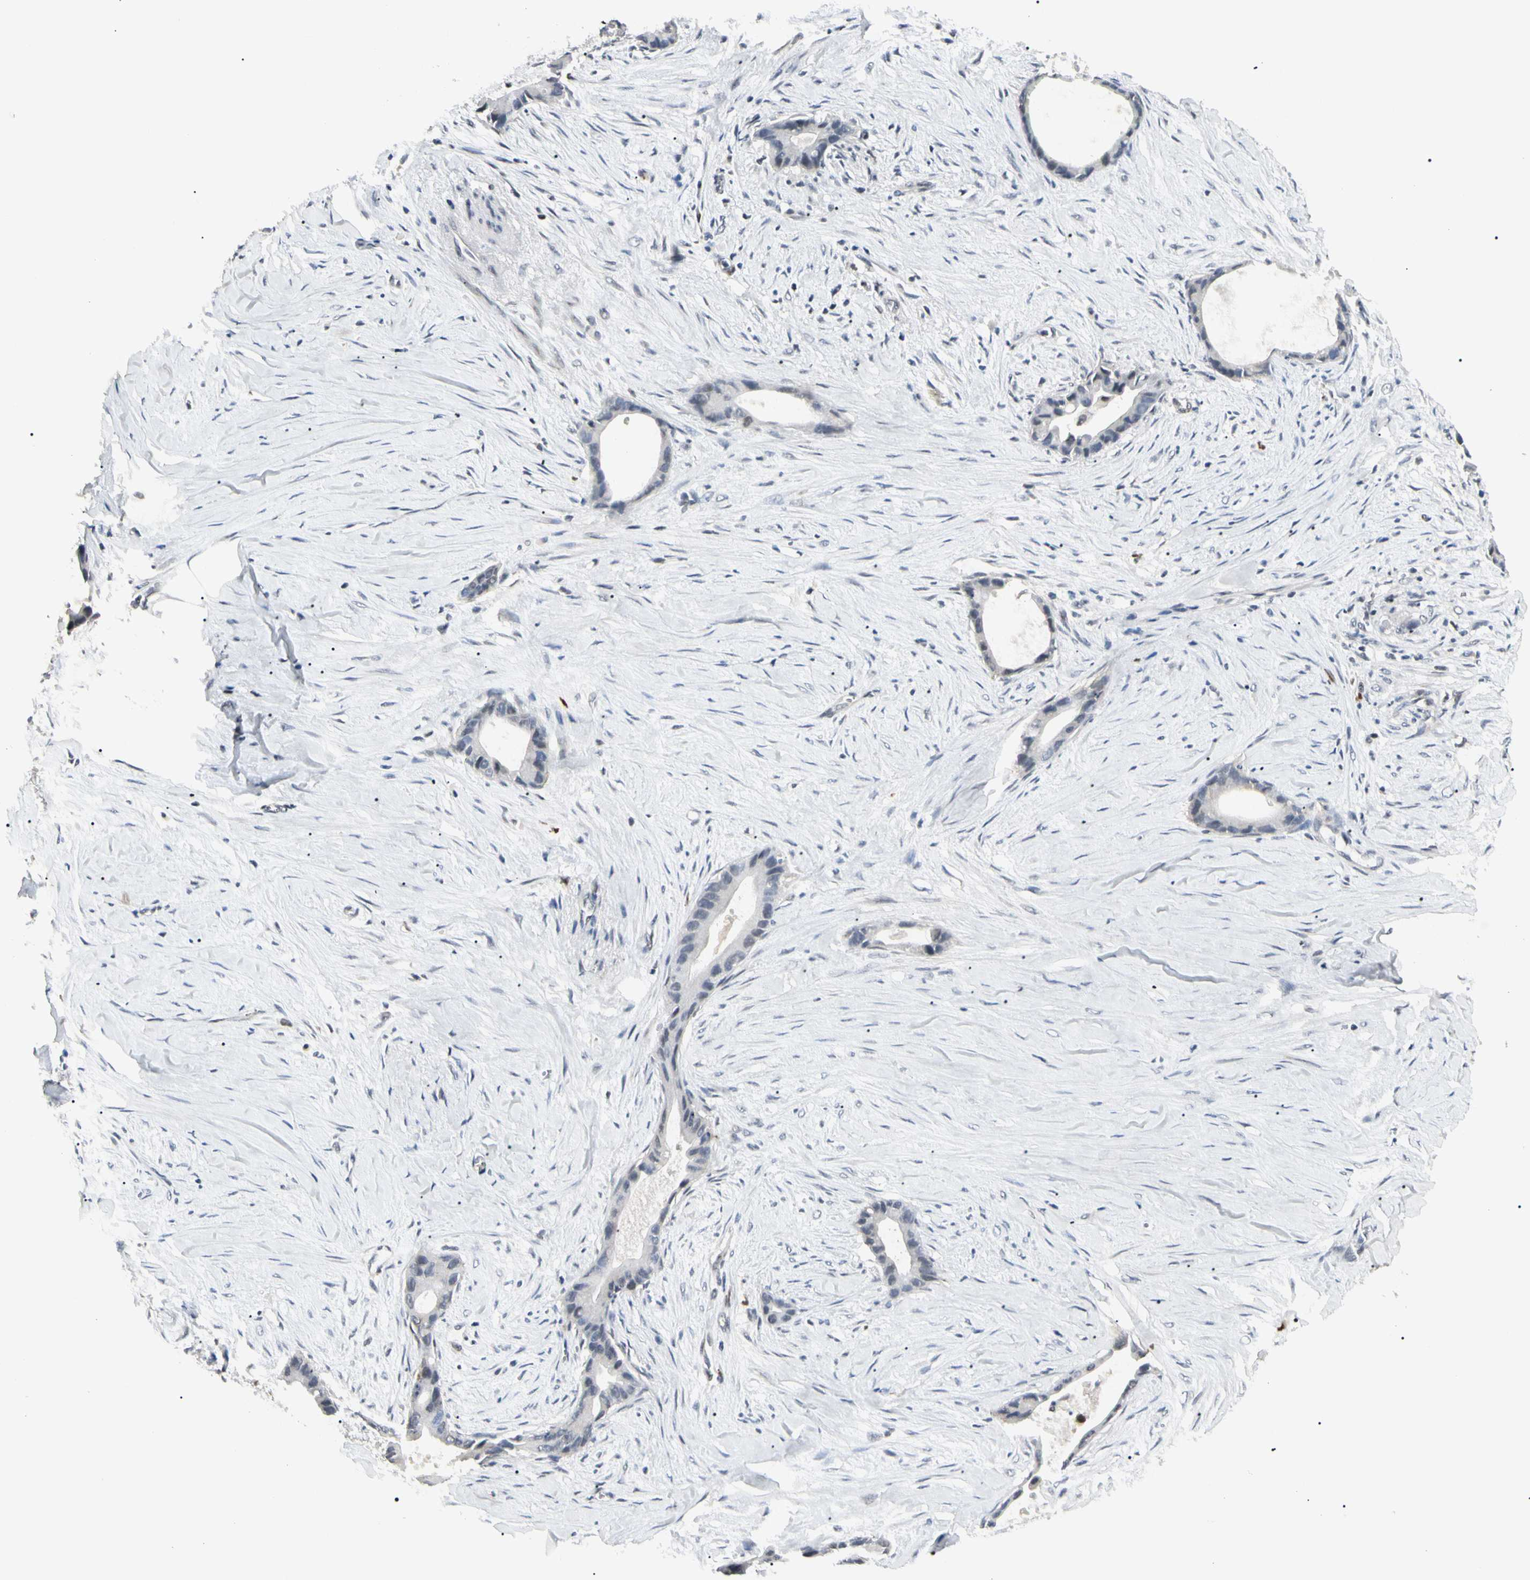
{"staining": {"intensity": "negative", "quantity": "none", "location": "none"}, "tissue": "liver cancer", "cell_type": "Tumor cells", "image_type": "cancer", "snomed": [{"axis": "morphology", "description": "Cholangiocarcinoma"}, {"axis": "topography", "description": "Liver"}], "caption": "This is an immunohistochemistry (IHC) micrograph of liver cancer. There is no staining in tumor cells.", "gene": "GREM1", "patient": {"sex": "female", "age": 55}}